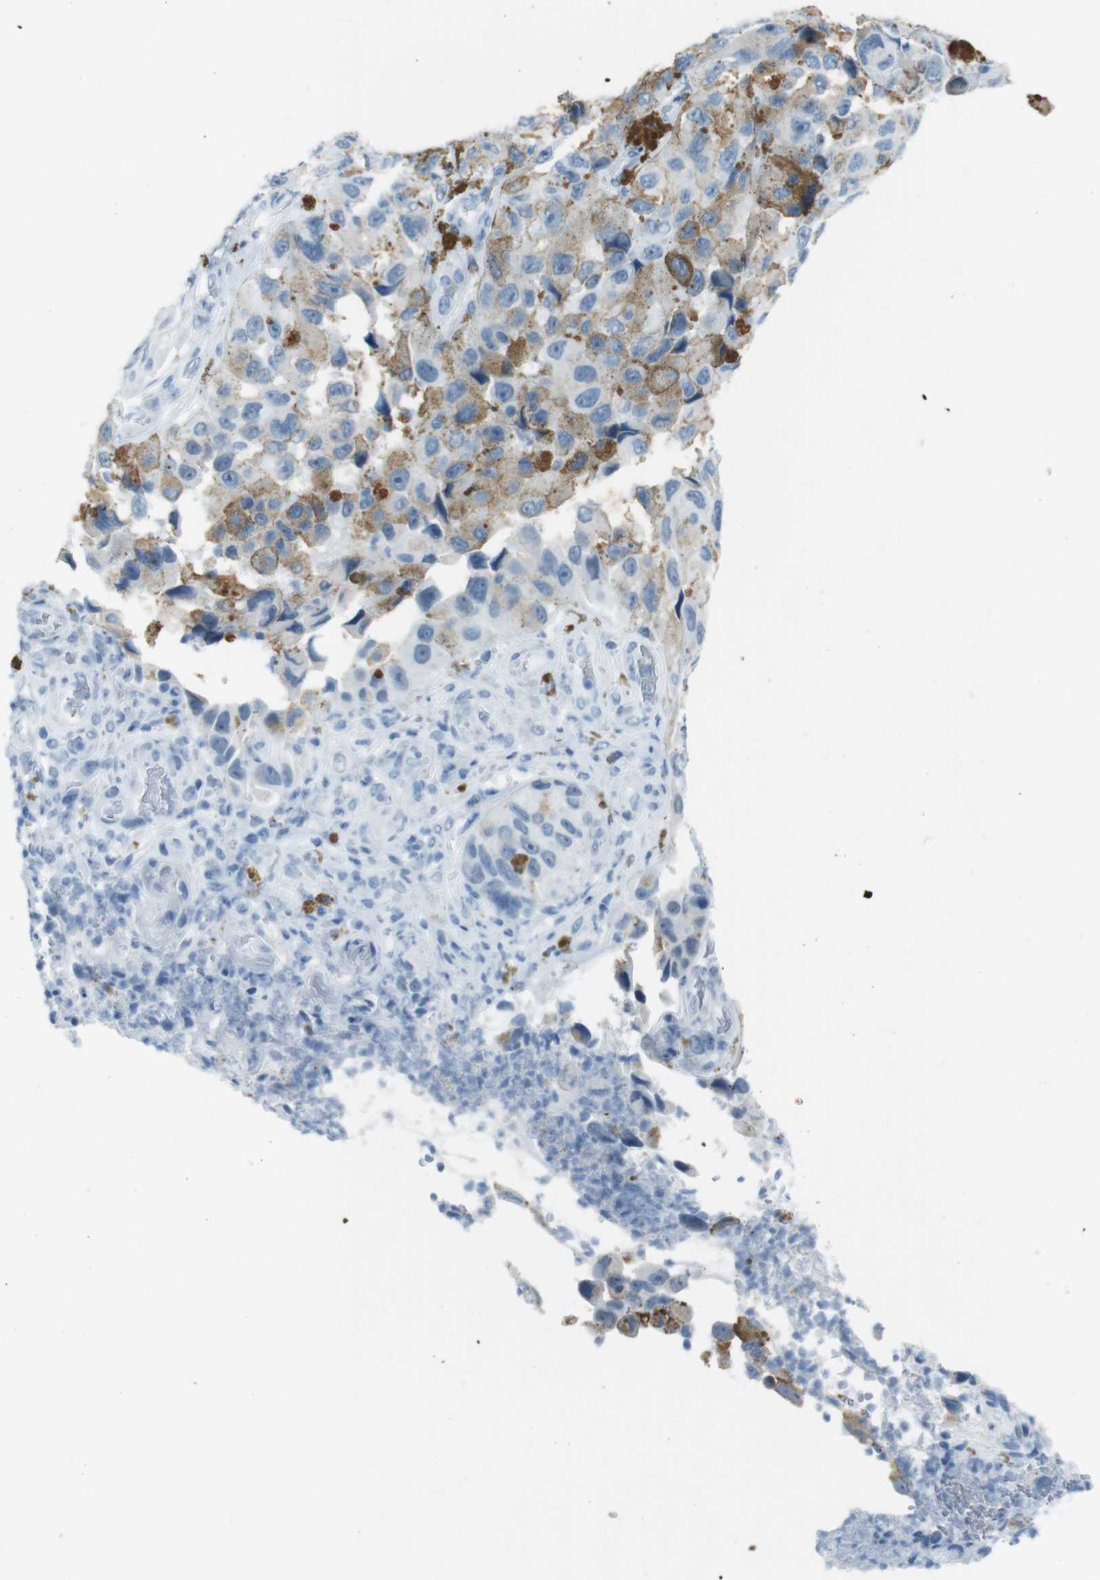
{"staining": {"intensity": "moderate", "quantity": "<25%", "location": "cytoplasmic/membranous"}, "tissue": "melanoma", "cell_type": "Tumor cells", "image_type": "cancer", "snomed": [{"axis": "morphology", "description": "Malignant melanoma, NOS"}, {"axis": "topography", "description": "Skin"}], "caption": "Immunohistochemical staining of human melanoma exhibits low levels of moderate cytoplasmic/membranous protein expression in about <25% of tumor cells. Using DAB (brown) and hematoxylin (blue) stains, captured at high magnification using brightfield microscopy.", "gene": "TMEM207", "patient": {"sex": "female", "age": 73}}